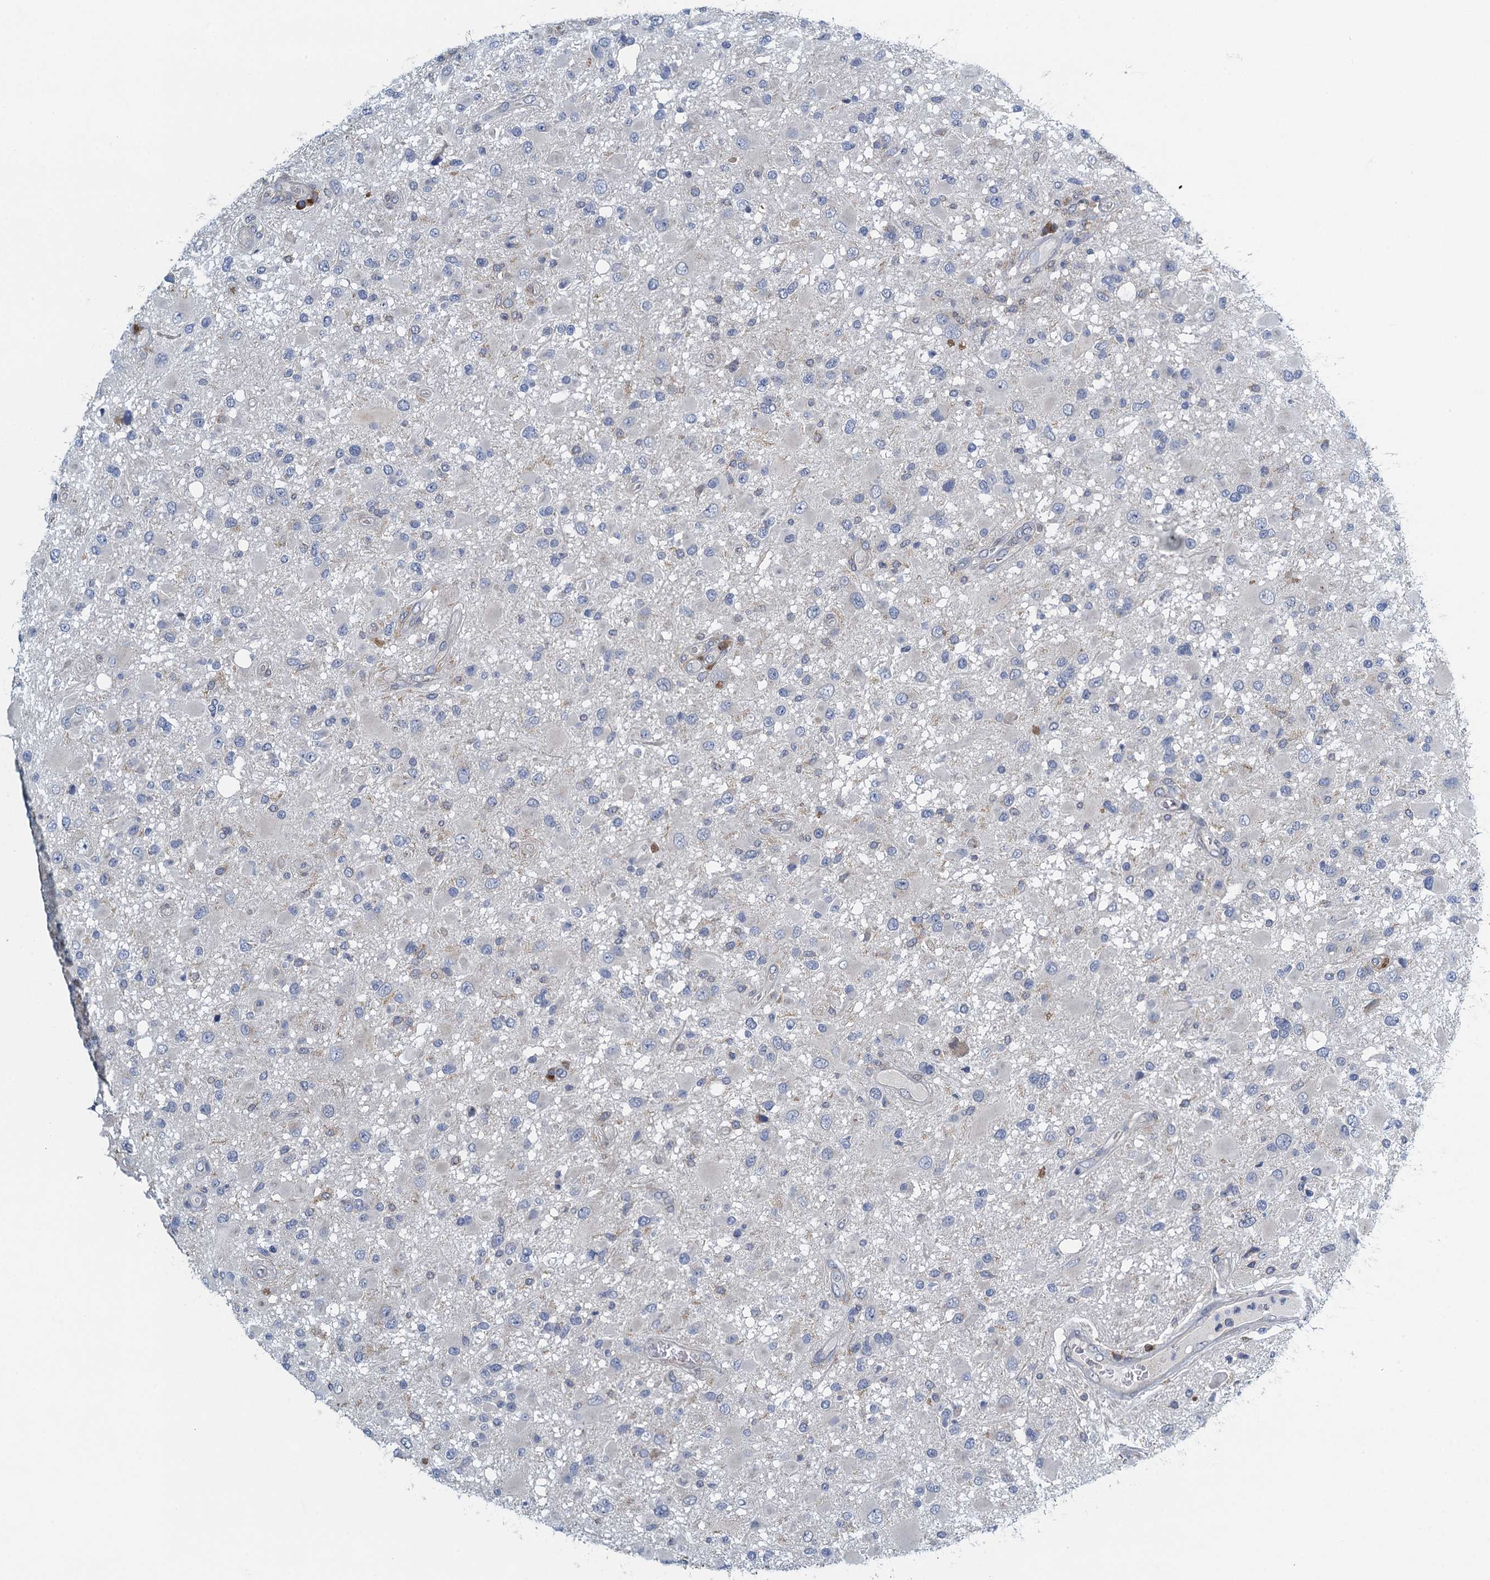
{"staining": {"intensity": "negative", "quantity": "none", "location": "none"}, "tissue": "glioma", "cell_type": "Tumor cells", "image_type": "cancer", "snomed": [{"axis": "morphology", "description": "Glioma, malignant, High grade"}, {"axis": "topography", "description": "Brain"}], "caption": "DAB immunohistochemical staining of human malignant high-grade glioma shows no significant positivity in tumor cells.", "gene": "ALG2", "patient": {"sex": "male", "age": 53}}